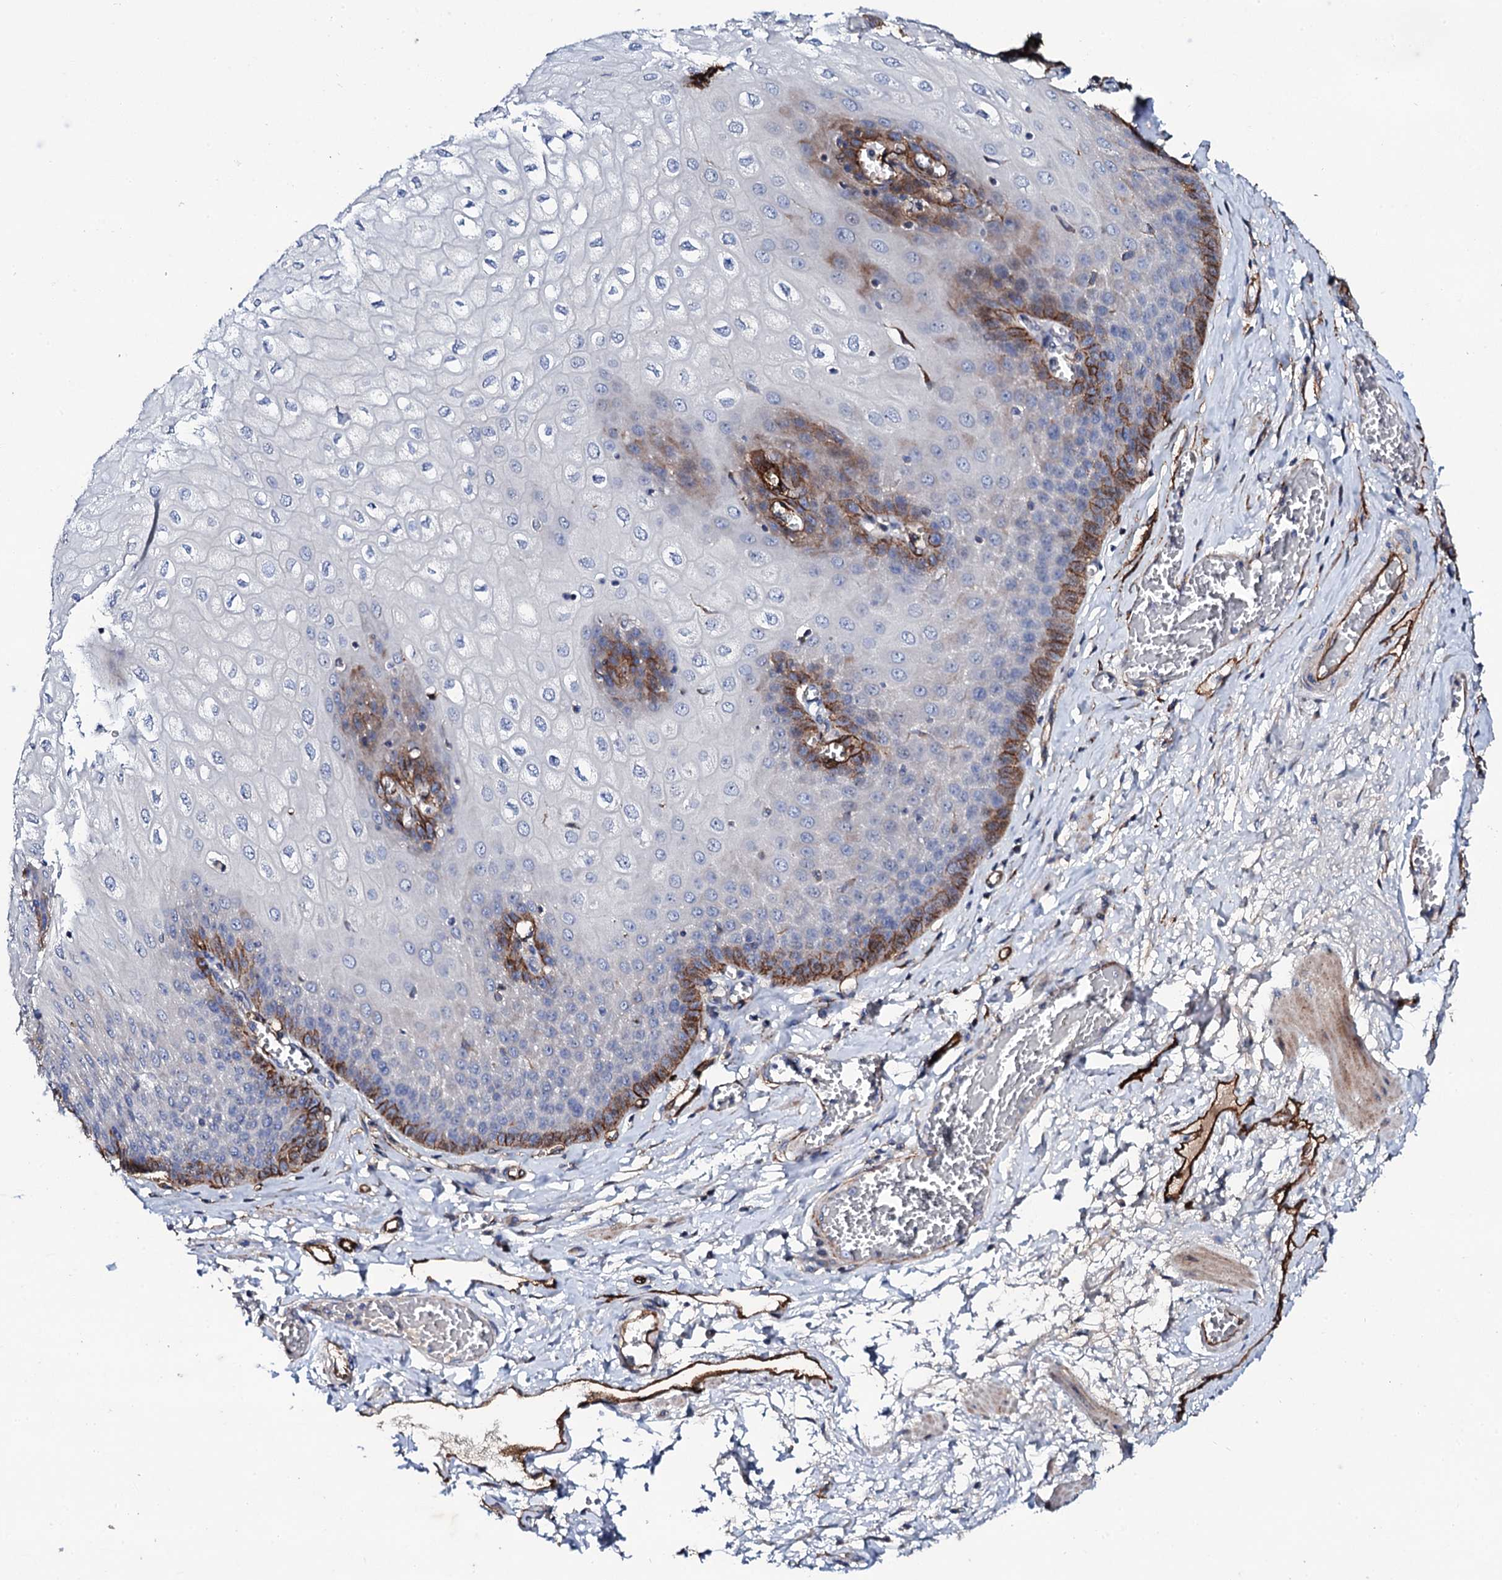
{"staining": {"intensity": "moderate", "quantity": "<25%", "location": "cytoplasmic/membranous"}, "tissue": "esophagus", "cell_type": "Squamous epithelial cells", "image_type": "normal", "snomed": [{"axis": "morphology", "description": "Normal tissue, NOS"}, {"axis": "topography", "description": "Esophagus"}], "caption": "High-power microscopy captured an immunohistochemistry (IHC) image of unremarkable esophagus, revealing moderate cytoplasmic/membranous expression in about <25% of squamous epithelial cells.", "gene": "DBX1", "patient": {"sex": "male", "age": 60}}